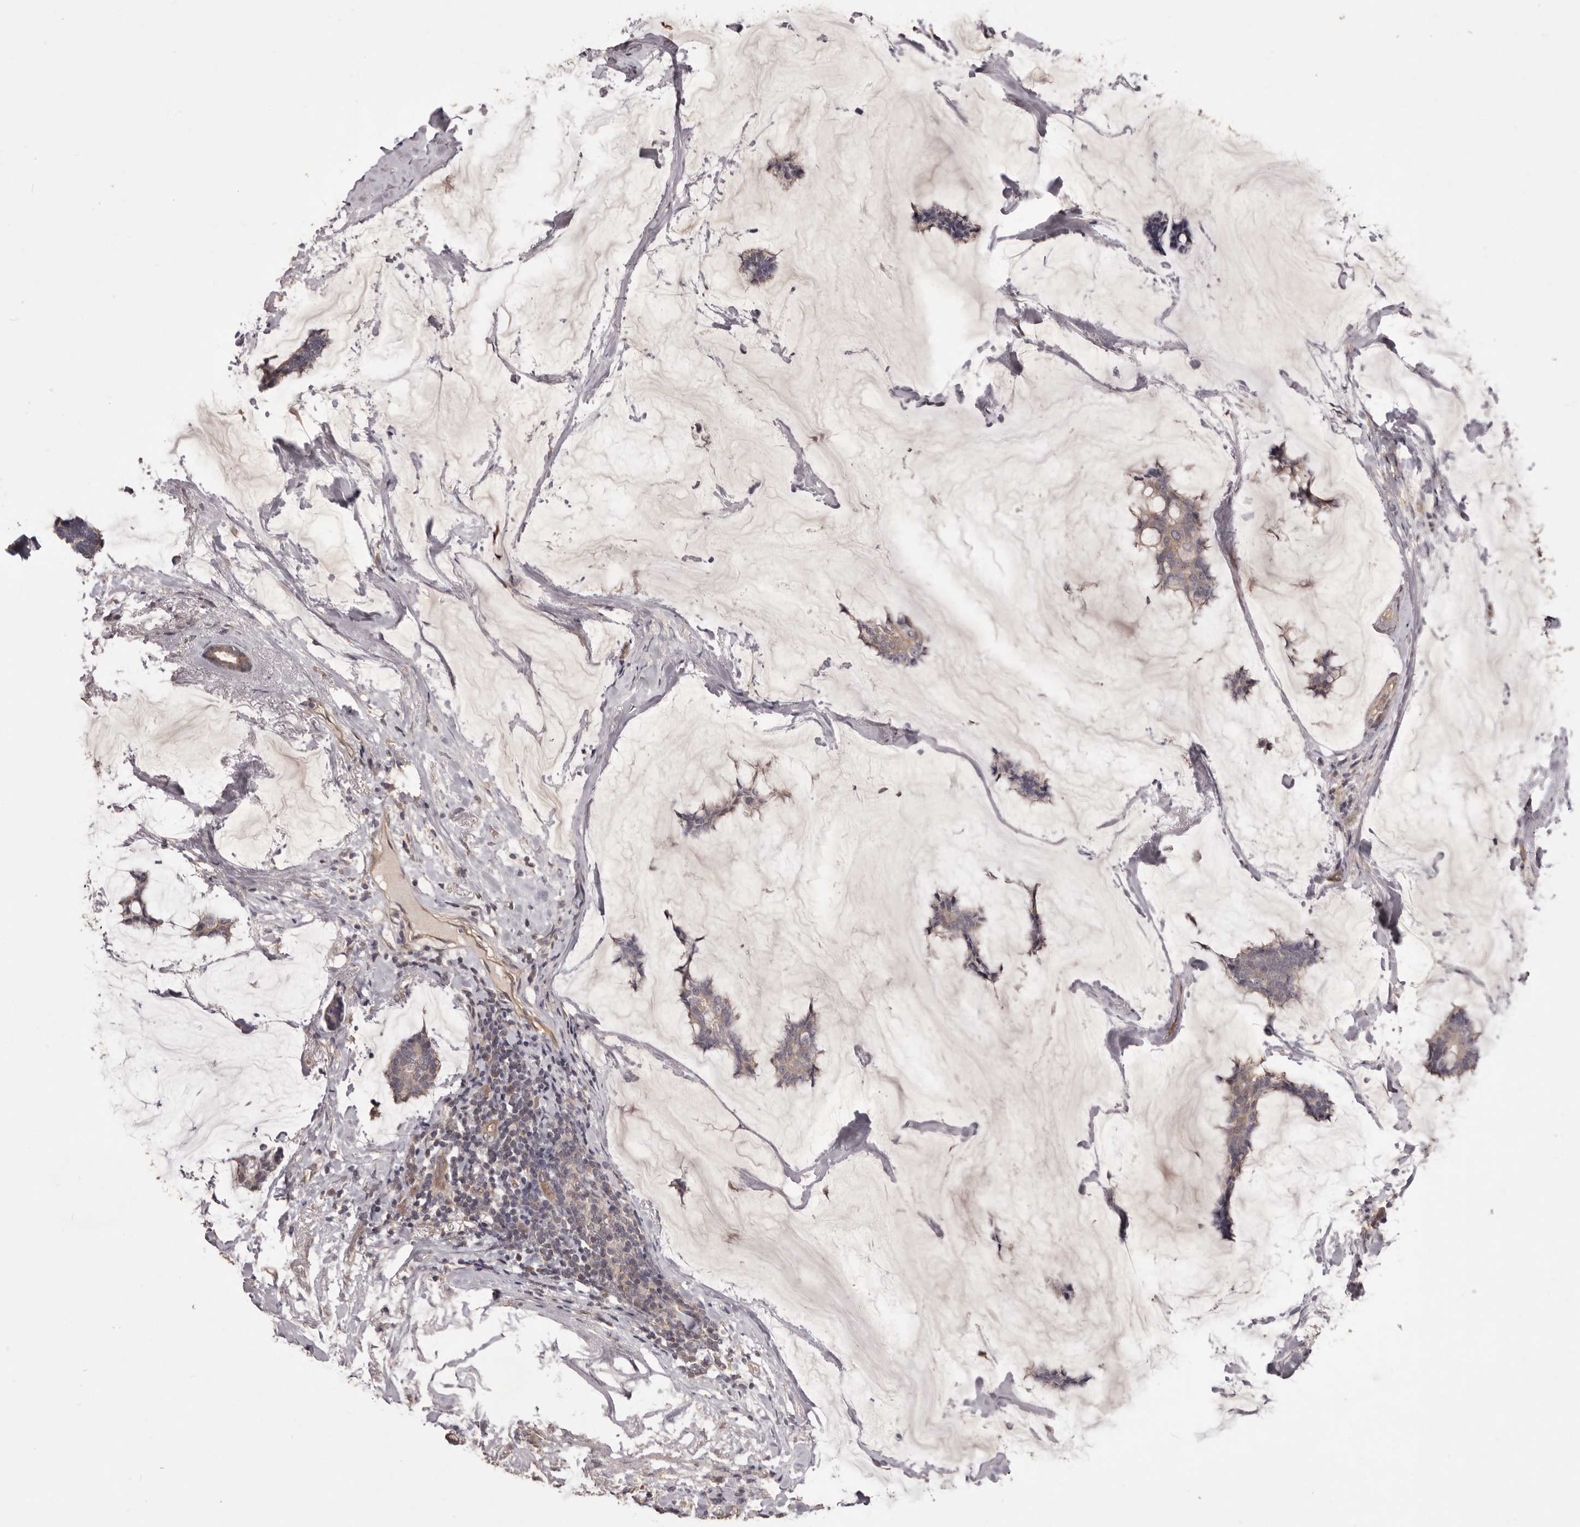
{"staining": {"intensity": "weak", "quantity": ">75%", "location": "cytoplasmic/membranous"}, "tissue": "breast cancer", "cell_type": "Tumor cells", "image_type": "cancer", "snomed": [{"axis": "morphology", "description": "Duct carcinoma"}, {"axis": "topography", "description": "Breast"}], "caption": "A low amount of weak cytoplasmic/membranous positivity is appreciated in about >75% of tumor cells in breast cancer (intraductal carcinoma) tissue. (Stains: DAB (3,3'-diaminobenzidine) in brown, nuclei in blue, Microscopy: brightfield microscopy at high magnification).", "gene": "HRH1", "patient": {"sex": "female", "age": 93}}